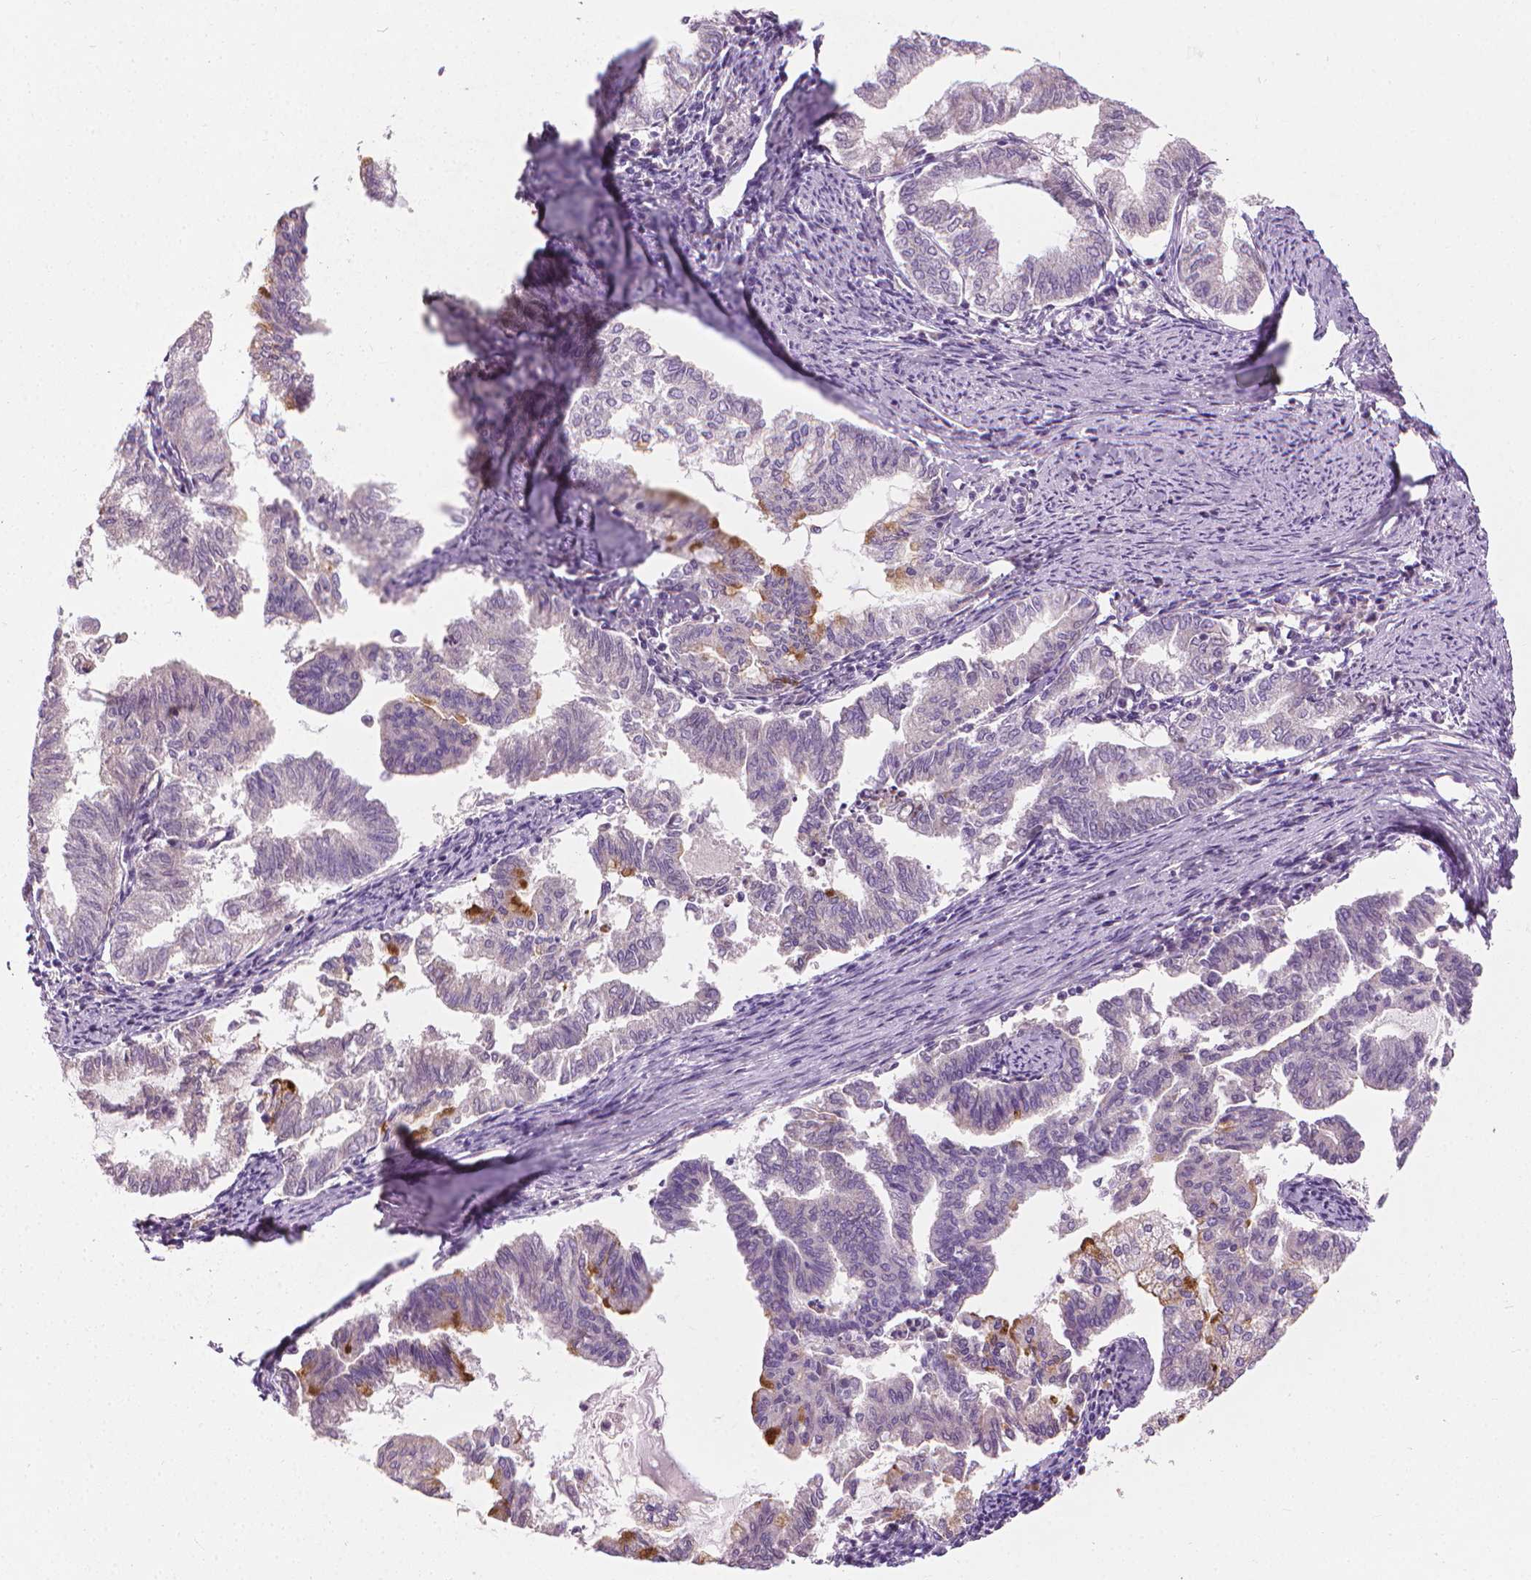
{"staining": {"intensity": "strong", "quantity": "<25%", "location": "cytoplasmic/membranous"}, "tissue": "endometrial cancer", "cell_type": "Tumor cells", "image_type": "cancer", "snomed": [{"axis": "morphology", "description": "Adenocarcinoma, NOS"}, {"axis": "topography", "description": "Endometrium"}], "caption": "Protein expression analysis of human endometrial cancer (adenocarcinoma) reveals strong cytoplasmic/membranous positivity in about <25% of tumor cells. (IHC, brightfield microscopy, high magnification).", "gene": "RIIAD1", "patient": {"sex": "female", "age": 79}}